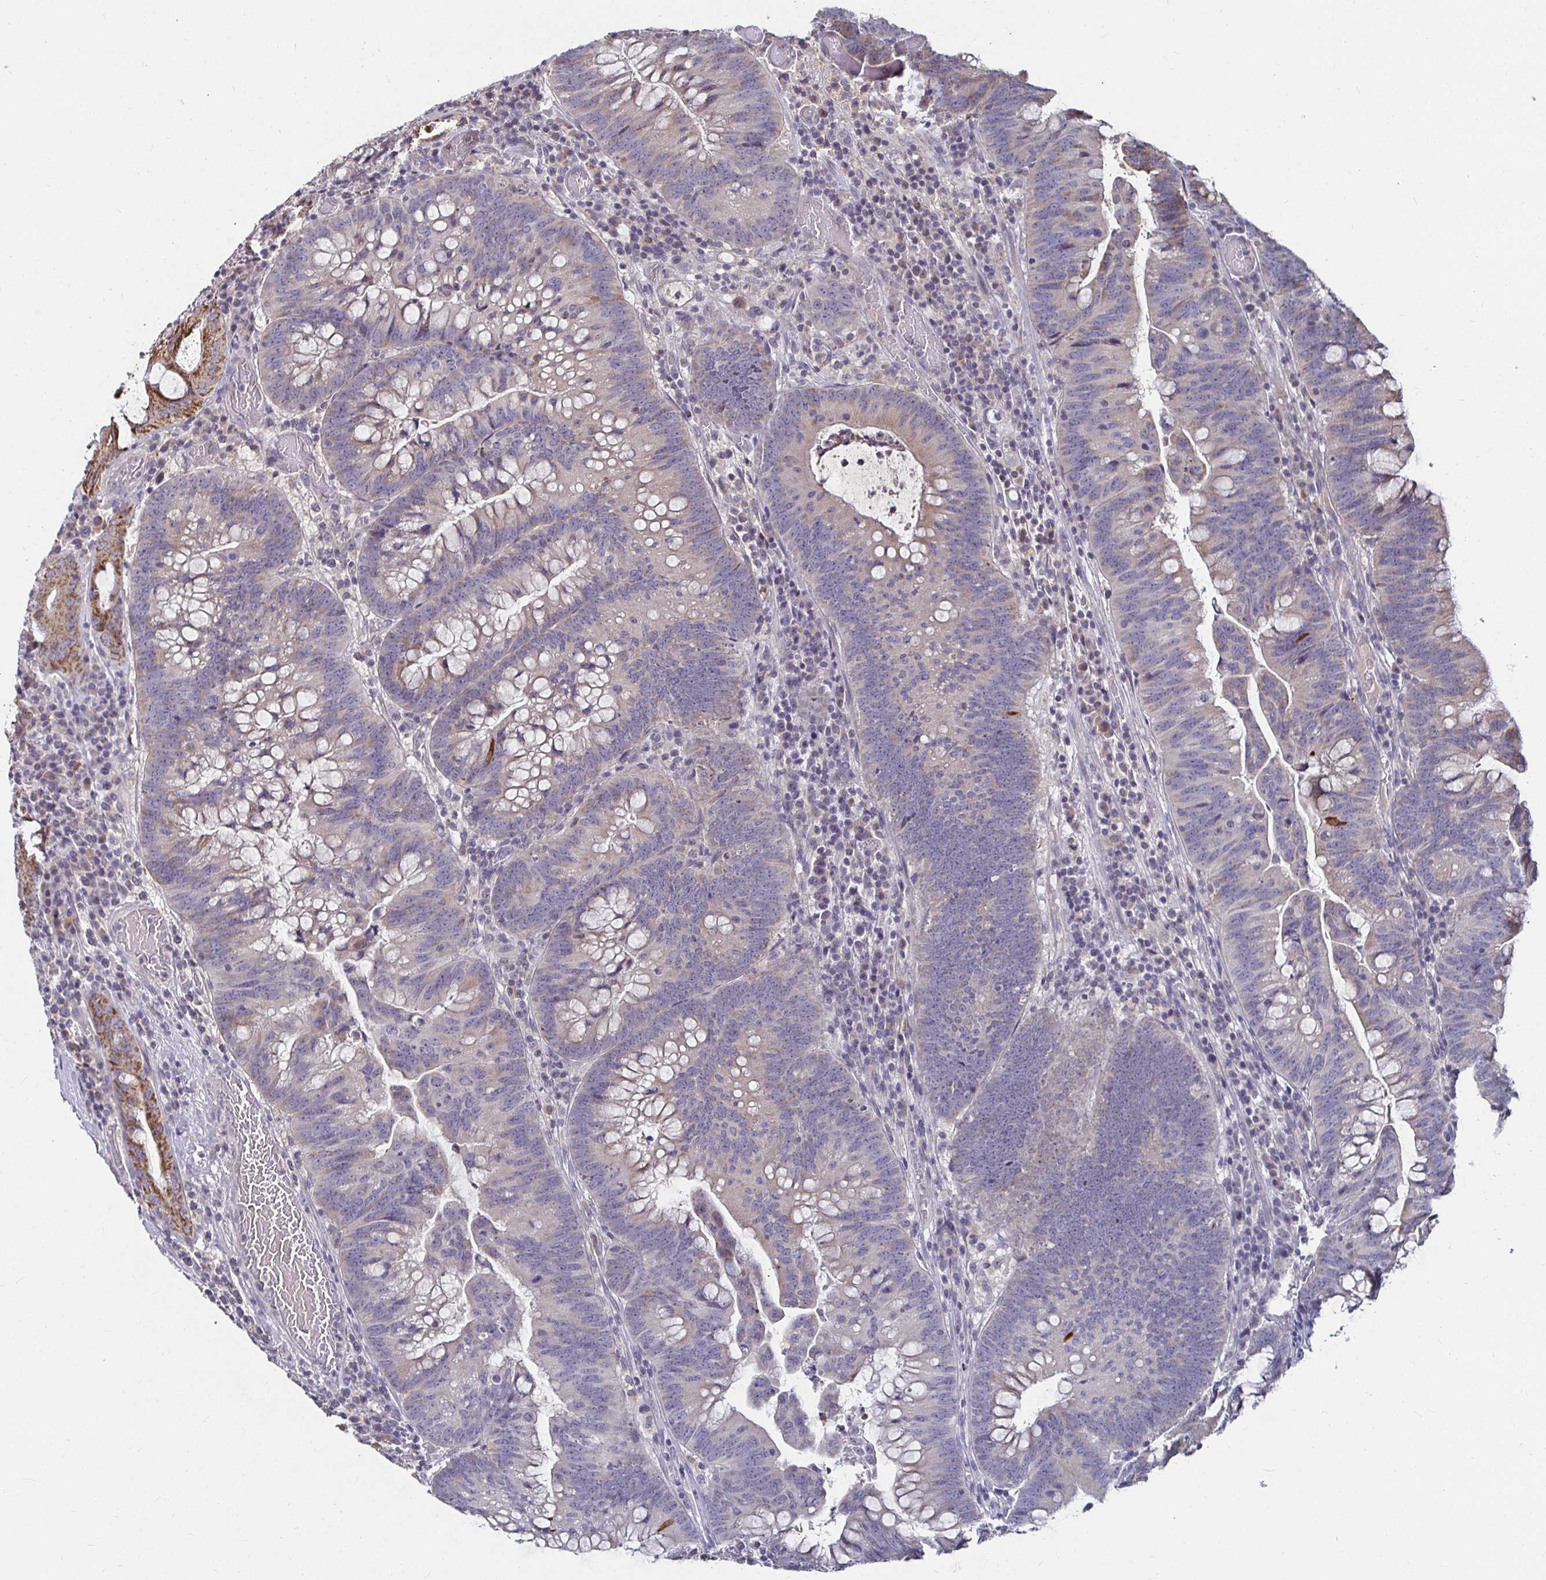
{"staining": {"intensity": "negative", "quantity": "none", "location": "none"}, "tissue": "colorectal cancer", "cell_type": "Tumor cells", "image_type": "cancer", "snomed": [{"axis": "morphology", "description": "Adenocarcinoma, NOS"}, {"axis": "topography", "description": "Colon"}], "caption": "There is no significant positivity in tumor cells of colorectal cancer. The staining was performed using DAB (3,3'-diaminobenzidine) to visualize the protein expression in brown, while the nuclei were stained in blue with hematoxylin (Magnification: 20x).", "gene": "RNF144B", "patient": {"sex": "male", "age": 62}}